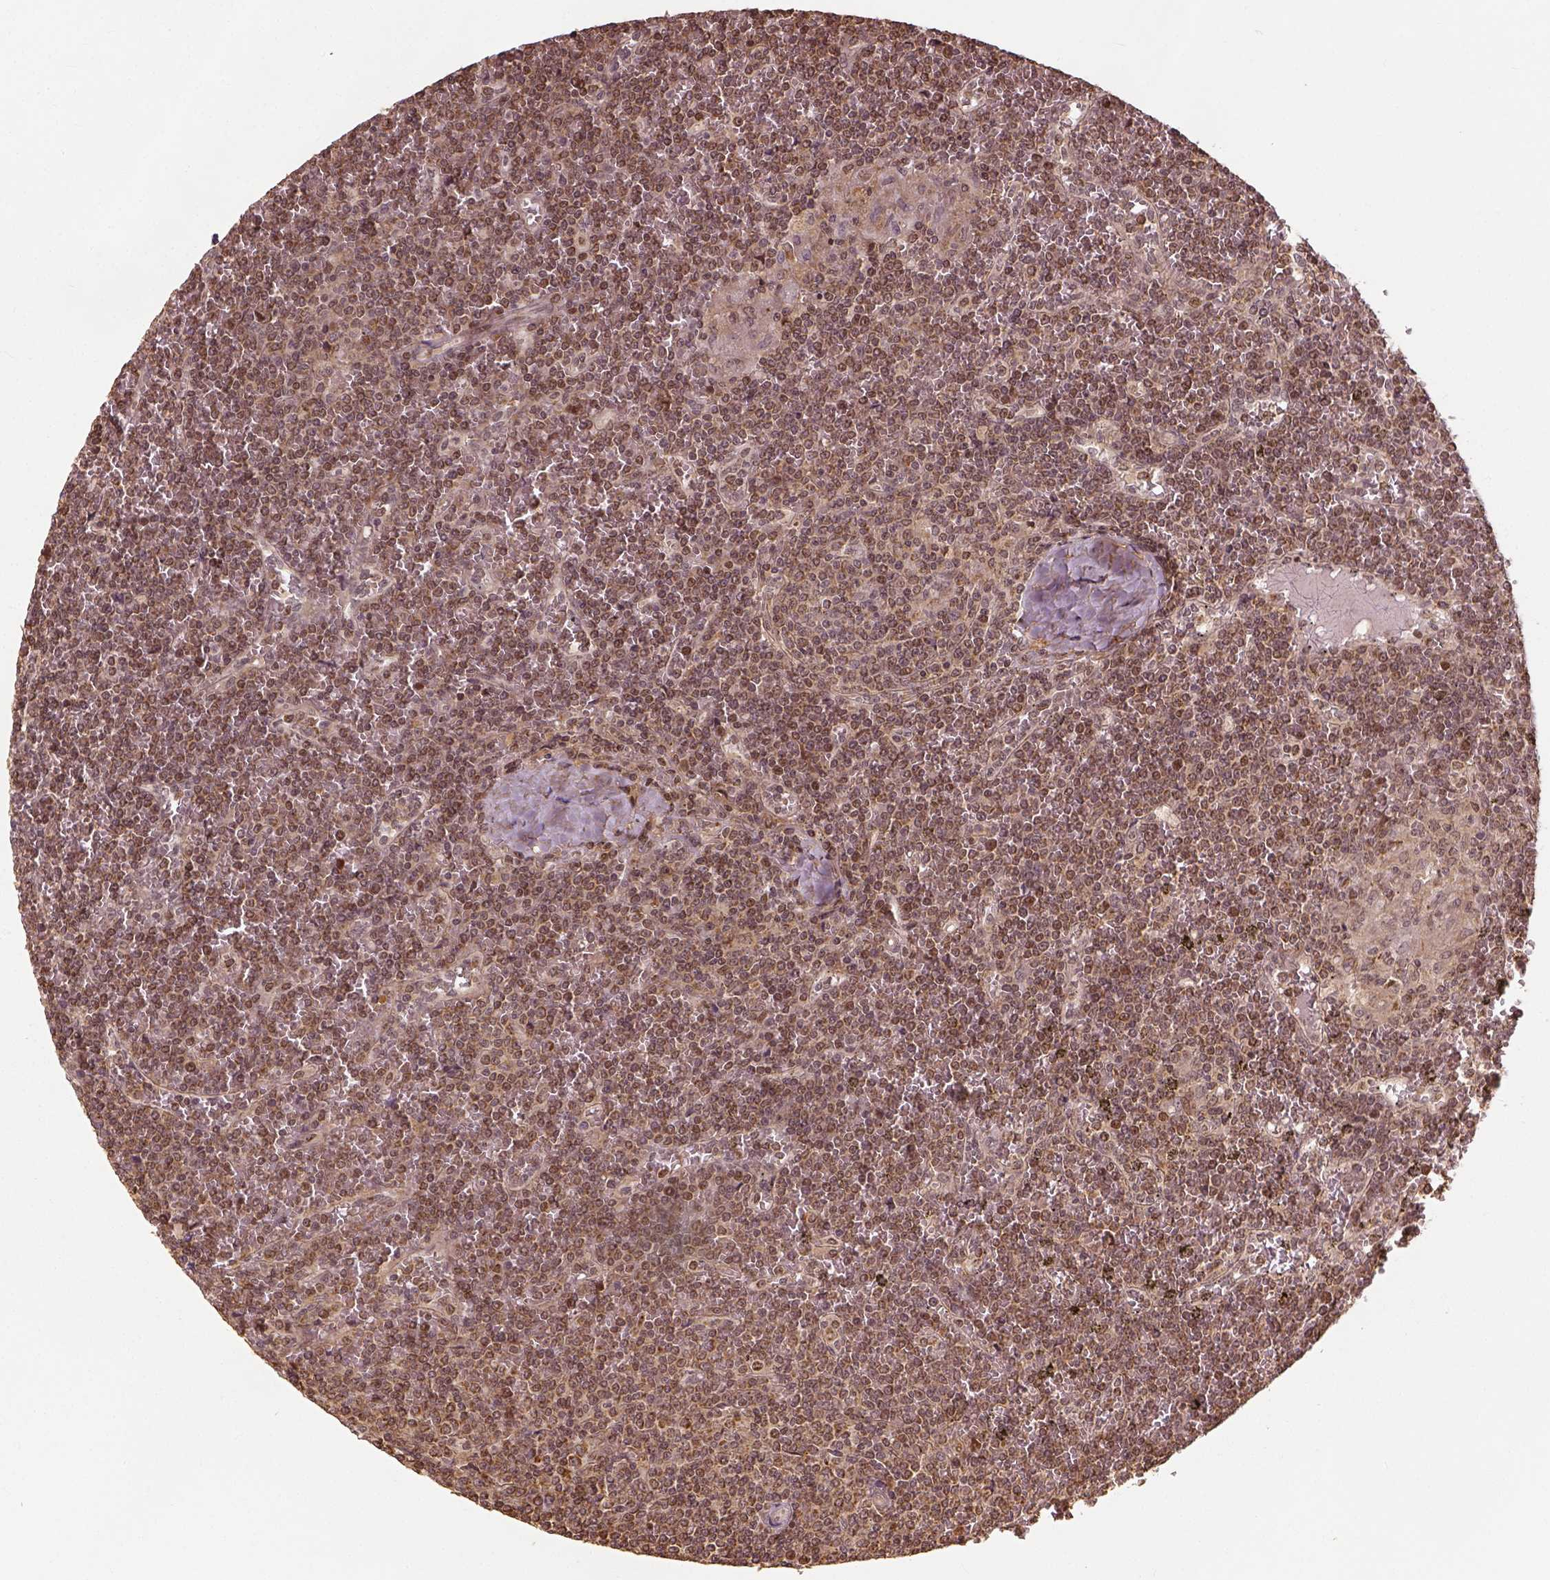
{"staining": {"intensity": "moderate", "quantity": ">75%", "location": "cytoplasmic/membranous,nuclear"}, "tissue": "lymphoma", "cell_type": "Tumor cells", "image_type": "cancer", "snomed": [{"axis": "morphology", "description": "Malignant lymphoma, non-Hodgkin's type, Low grade"}, {"axis": "topography", "description": "Spleen"}], "caption": "Protein staining of lymphoma tissue exhibits moderate cytoplasmic/membranous and nuclear staining in approximately >75% of tumor cells. Nuclei are stained in blue.", "gene": "VEGFA", "patient": {"sex": "female", "age": 19}}